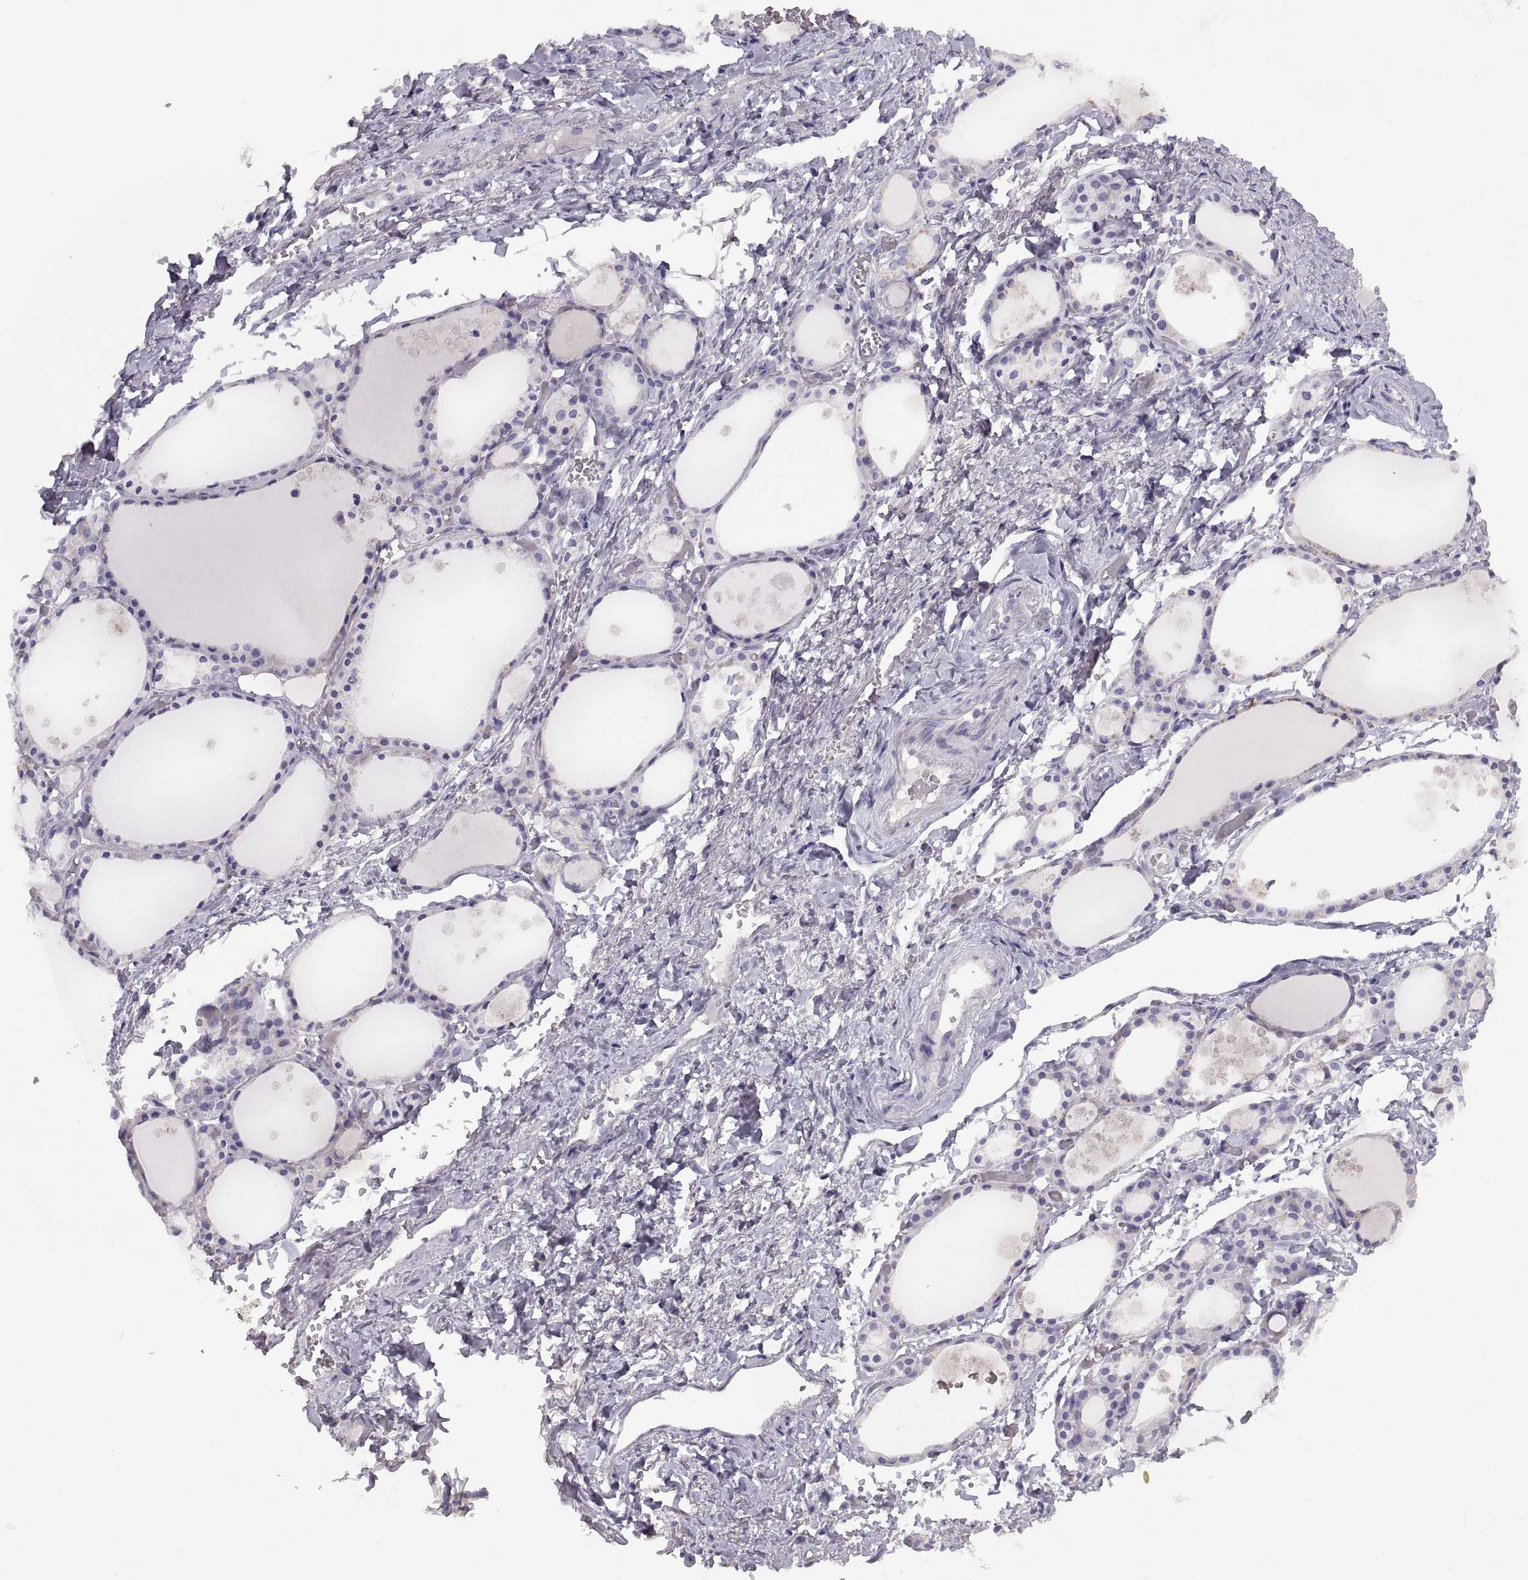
{"staining": {"intensity": "negative", "quantity": "none", "location": "none"}, "tissue": "thyroid gland", "cell_type": "Glandular cells", "image_type": "normal", "snomed": [{"axis": "morphology", "description": "Normal tissue, NOS"}, {"axis": "topography", "description": "Thyroid gland"}], "caption": "Glandular cells show no significant protein positivity in normal thyroid gland.", "gene": "CRYBB3", "patient": {"sex": "male", "age": 68}}